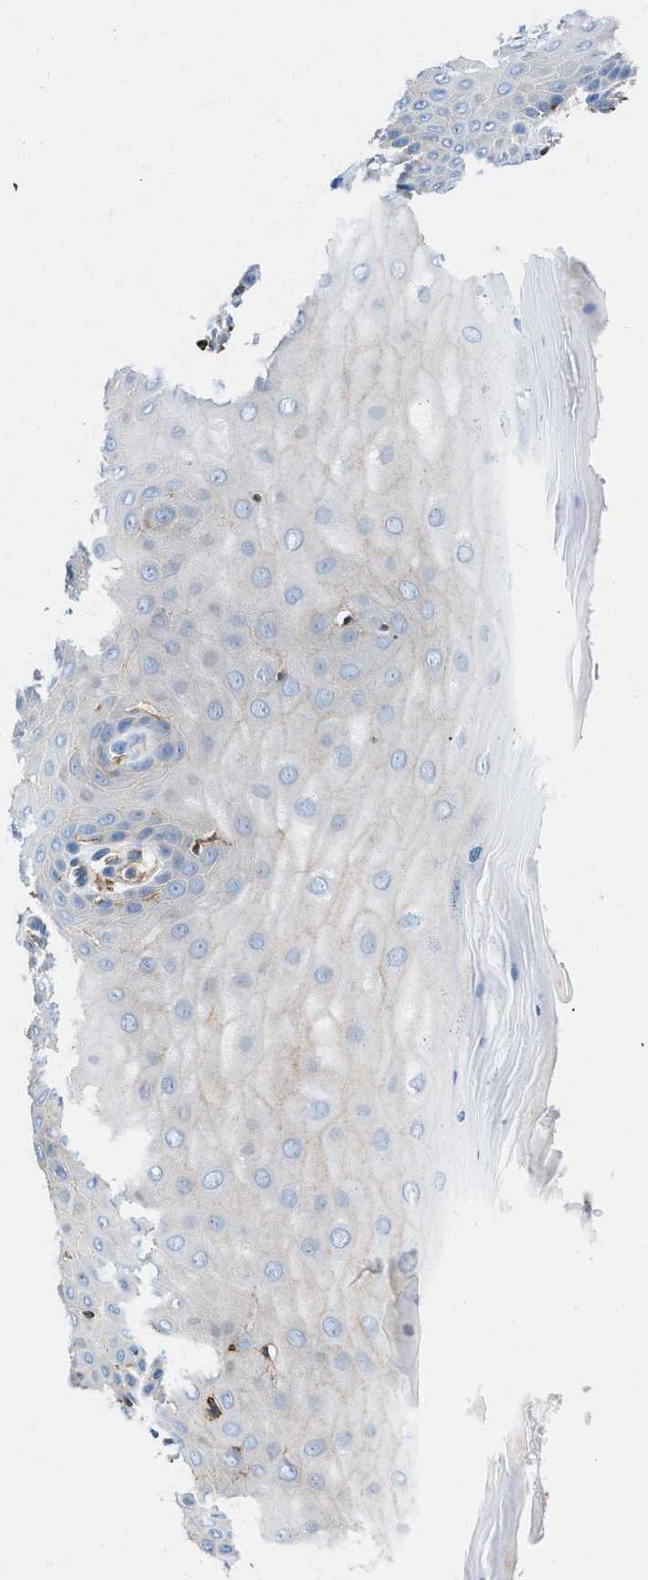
{"staining": {"intensity": "negative", "quantity": "none", "location": "none"}, "tissue": "cervix", "cell_type": "Squamous epithelial cells", "image_type": "normal", "snomed": [{"axis": "morphology", "description": "Normal tissue, NOS"}, {"axis": "topography", "description": "Cervix"}], "caption": "Micrograph shows no protein expression in squamous epithelial cells of unremarkable cervix. Nuclei are stained in blue.", "gene": "ATP6V0D1", "patient": {"sex": "female", "age": 55}}